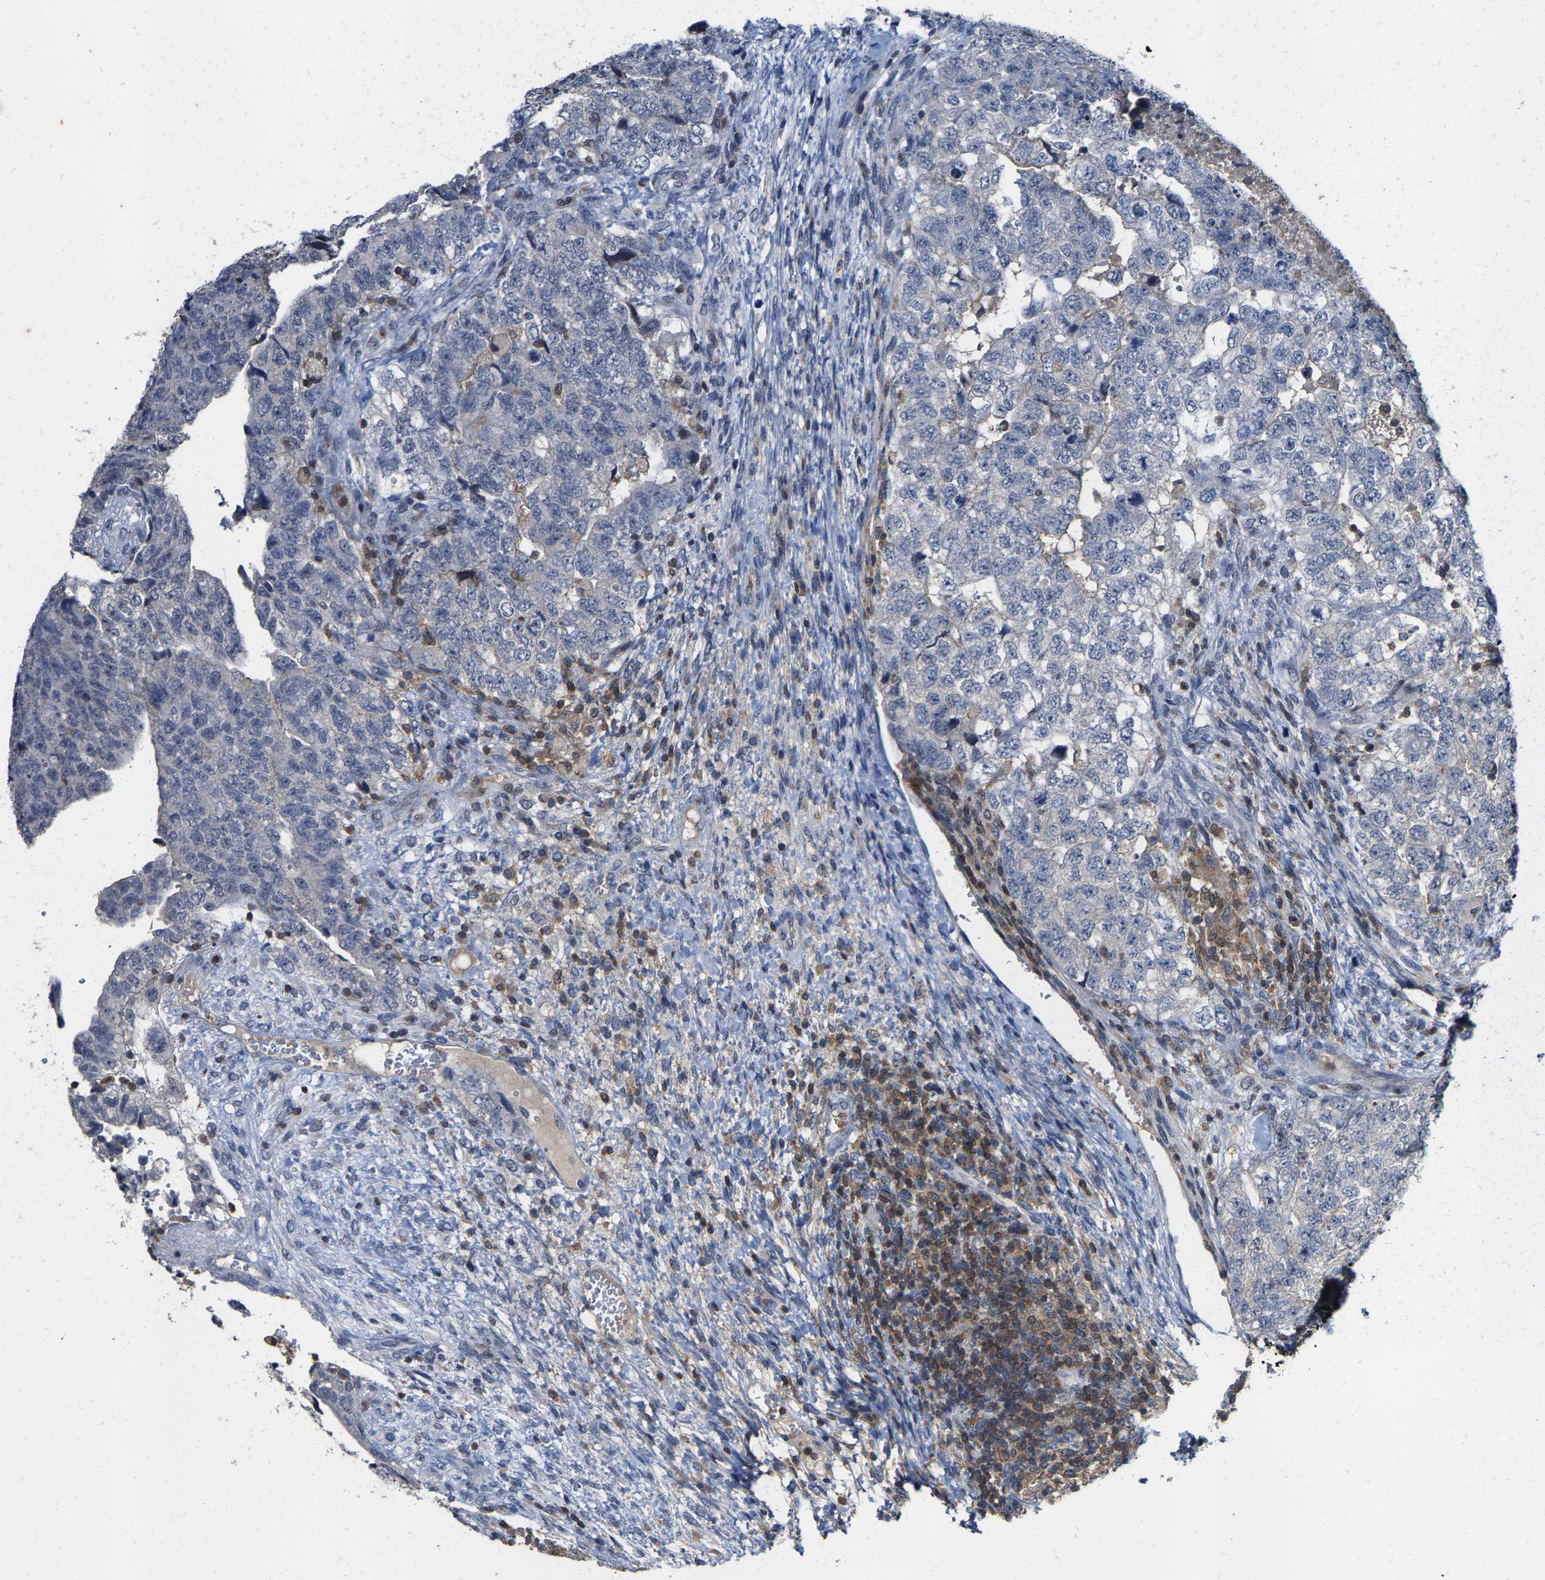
{"staining": {"intensity": "negative", "quantity": "none", "location": "none"}, "tissue": "testis cancer", "cell_type": "Tumor cells", "image_type": "cancer", "snomed": [{"axis": "morphology", "description": "Carcinoma, Embryonal, NOS"}, {"axis": "topography", "description": "Testis"}], "caption": "DAB (3,3'-diaminobenzidine) immunohistochemical staining of human embryonal carcinoma (testis) exhibits no significant positivity in tumor cells.", "gene": "FGD3", "patient": {"sex": "male", "age": 36}}